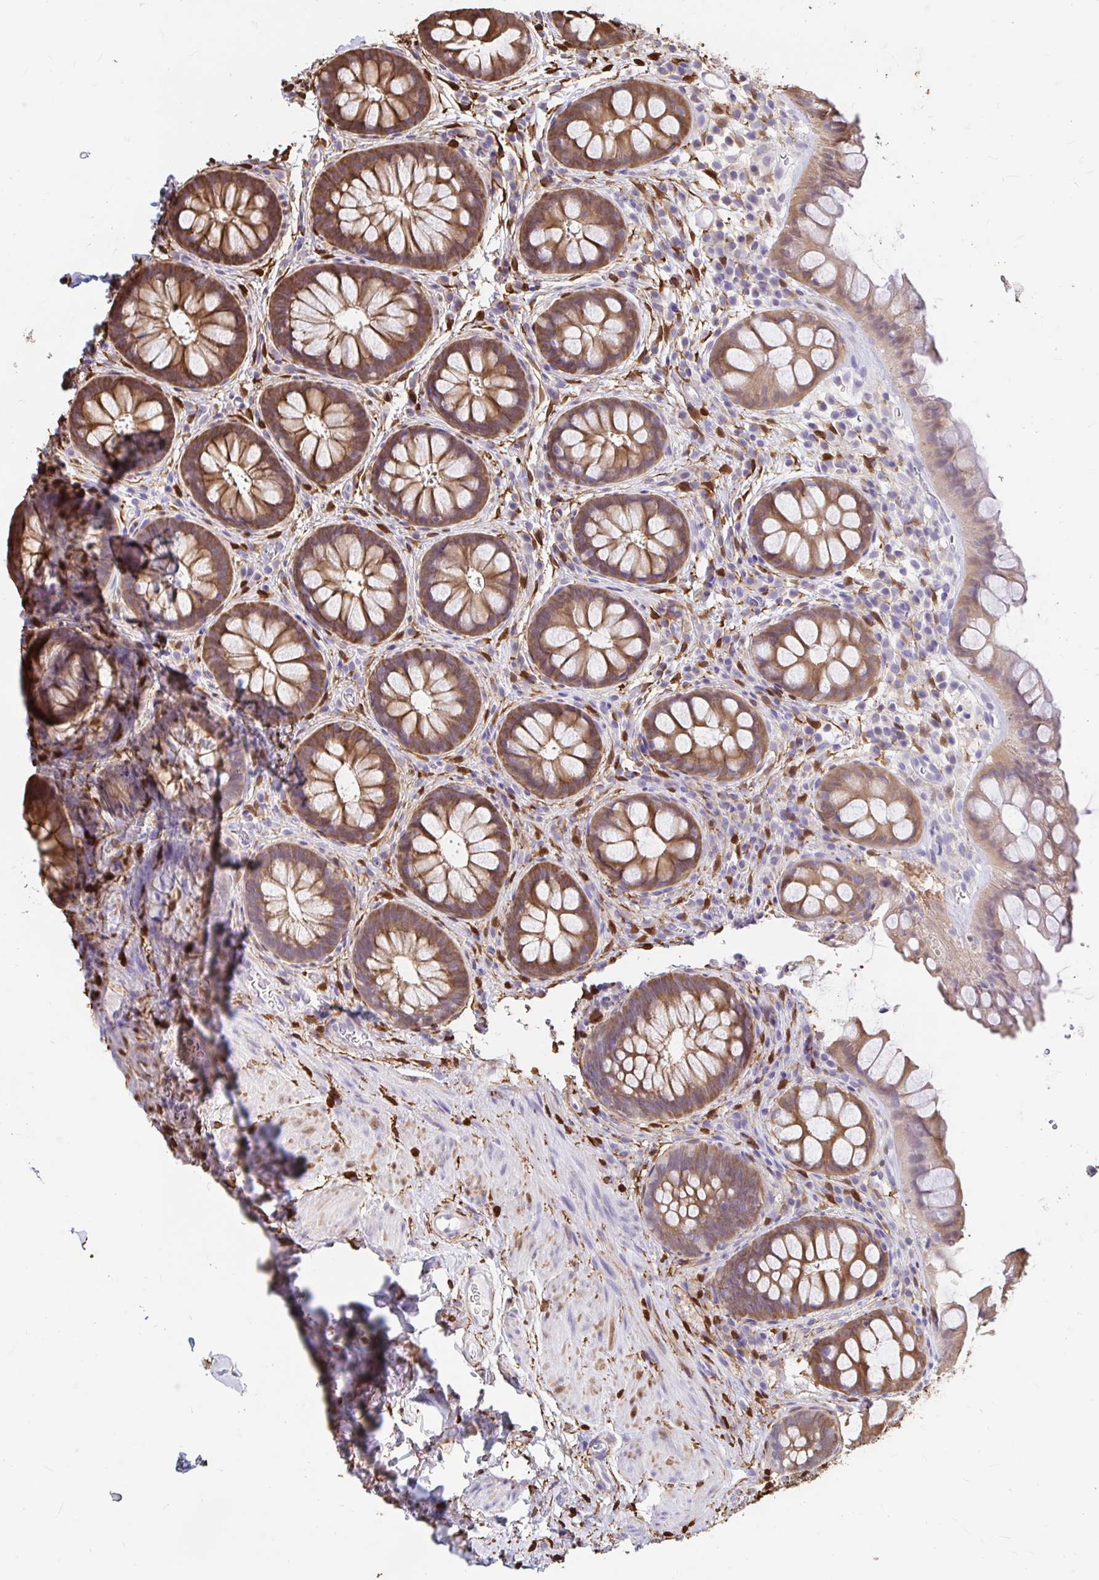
{"staining": {"intensity": "moderate", "quantity": ">75%", "location": "cytoplasmic/membranous"}, "tissue": "rectum", "cell_type": "Glandular cells", "image_type": "normal", "snomed": [{"axis": "morphology", "description": "Normal tissue, NOS"}, {"axis": "topography", "description": "Rectum"}], "caption": "Immunohistochemistry (IHC) micrograph of unremarkable rectum: human rectum stained using immunohistochemistry exhibits medium levels of moderate protein expression localized specifically in the cytoplasmic/membranous of glandular cells, appearing as a cytoplasmic/membranous brown color.", "gene": "ADH1A", "patient": {"sex": "female", "age": 69}}